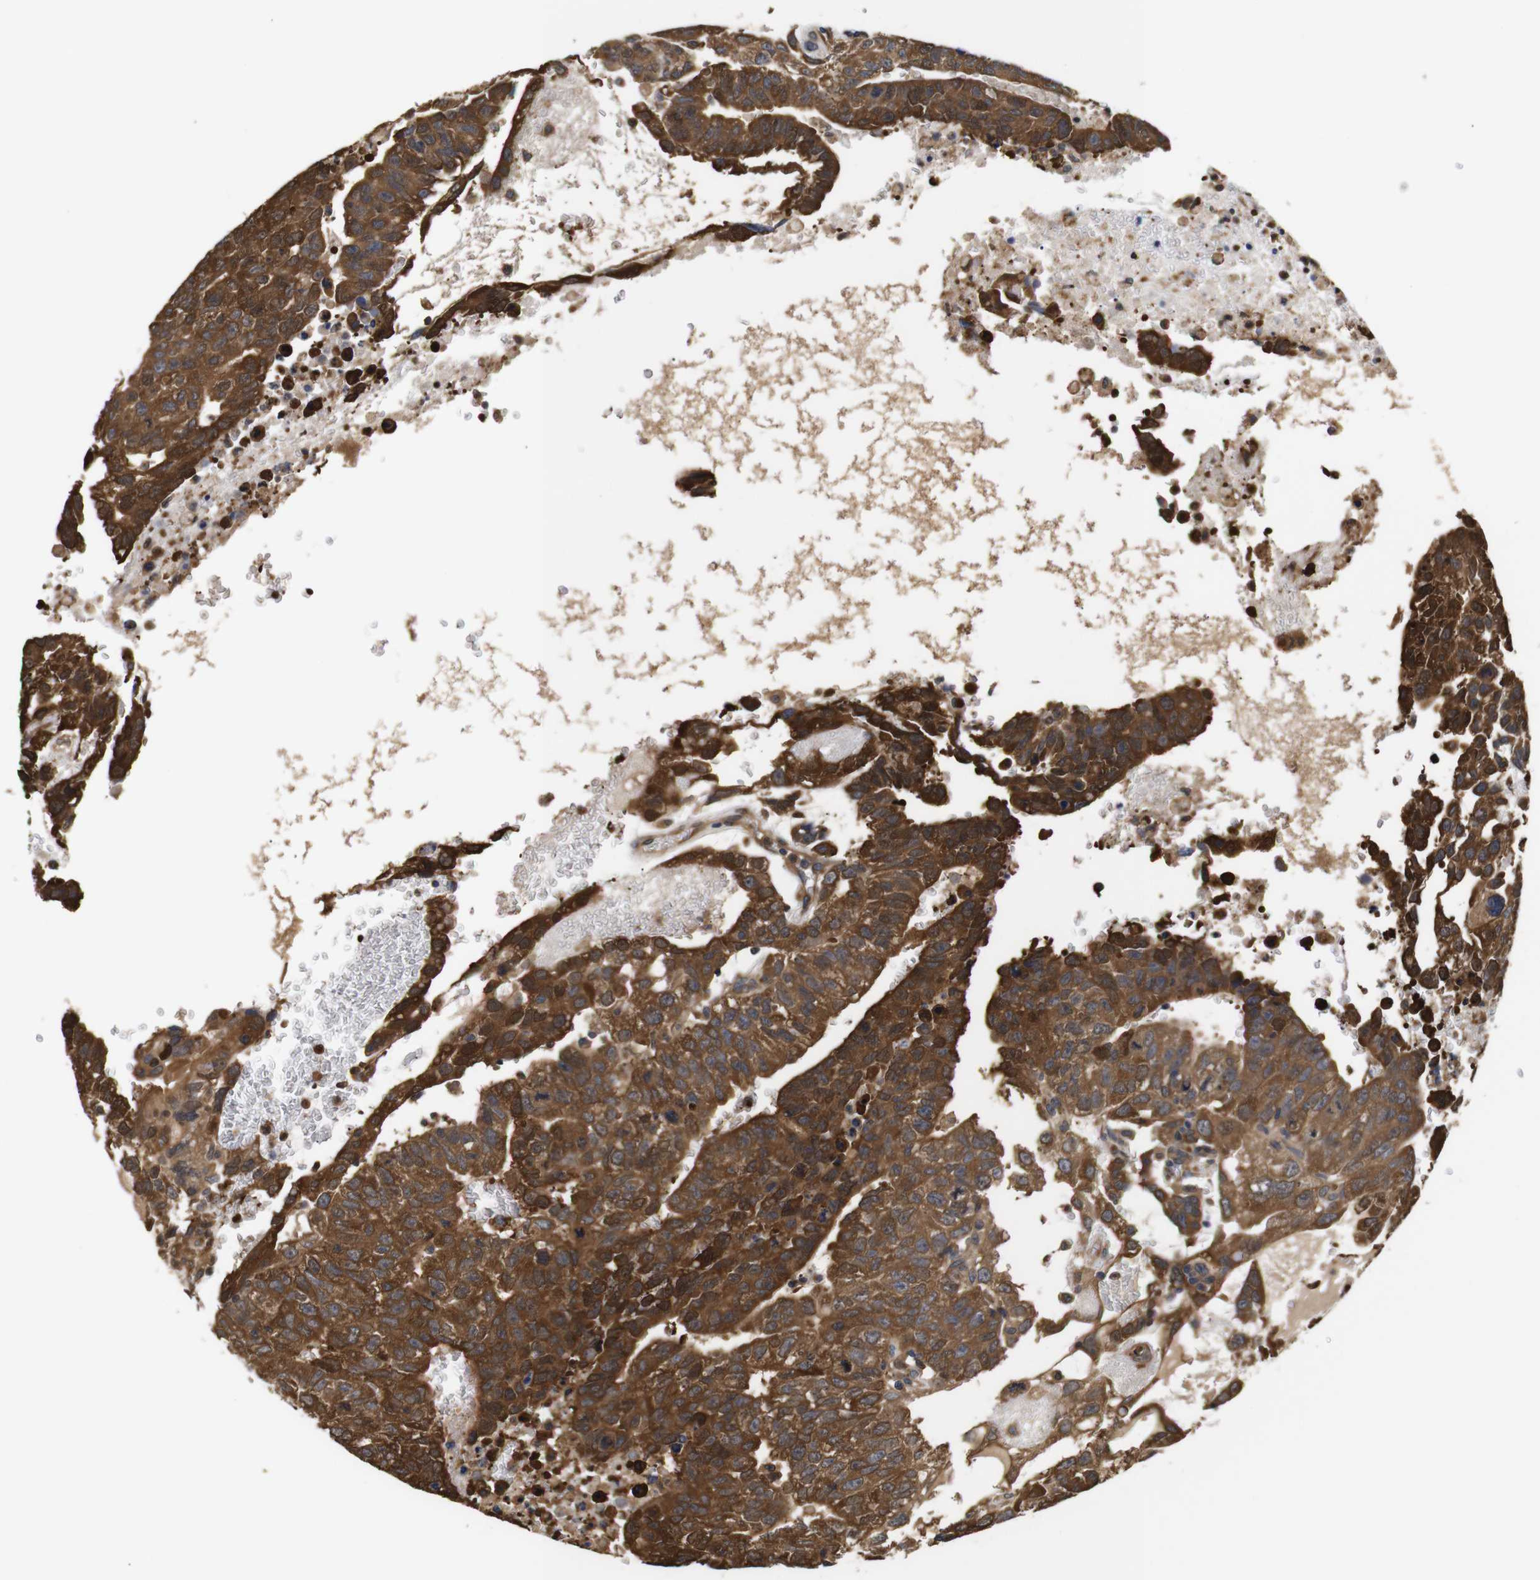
{"staining": {"intensity": "strong", "quantity": ">75%", "location": "cytoplasmic/membranous"}, "tissue": "testis cancer", "cell_type": "Tumor cells", "image_type": "cancer", "snomed": [{"axis": "morphology", "description": "Seminoma, NOS"}, {"axis": "morphology", "description": "Carcinoma, Embryonal, NOS"}, {"axis": "topography", "description": "Testis"}], "caption": "Testis embryonal carcinoma tissue displays strong cytoplasmic/membranous expression in about >75% of tumor cells", "gene": "LRRCC1", "patient": {"sex": "male", "age": 52}}